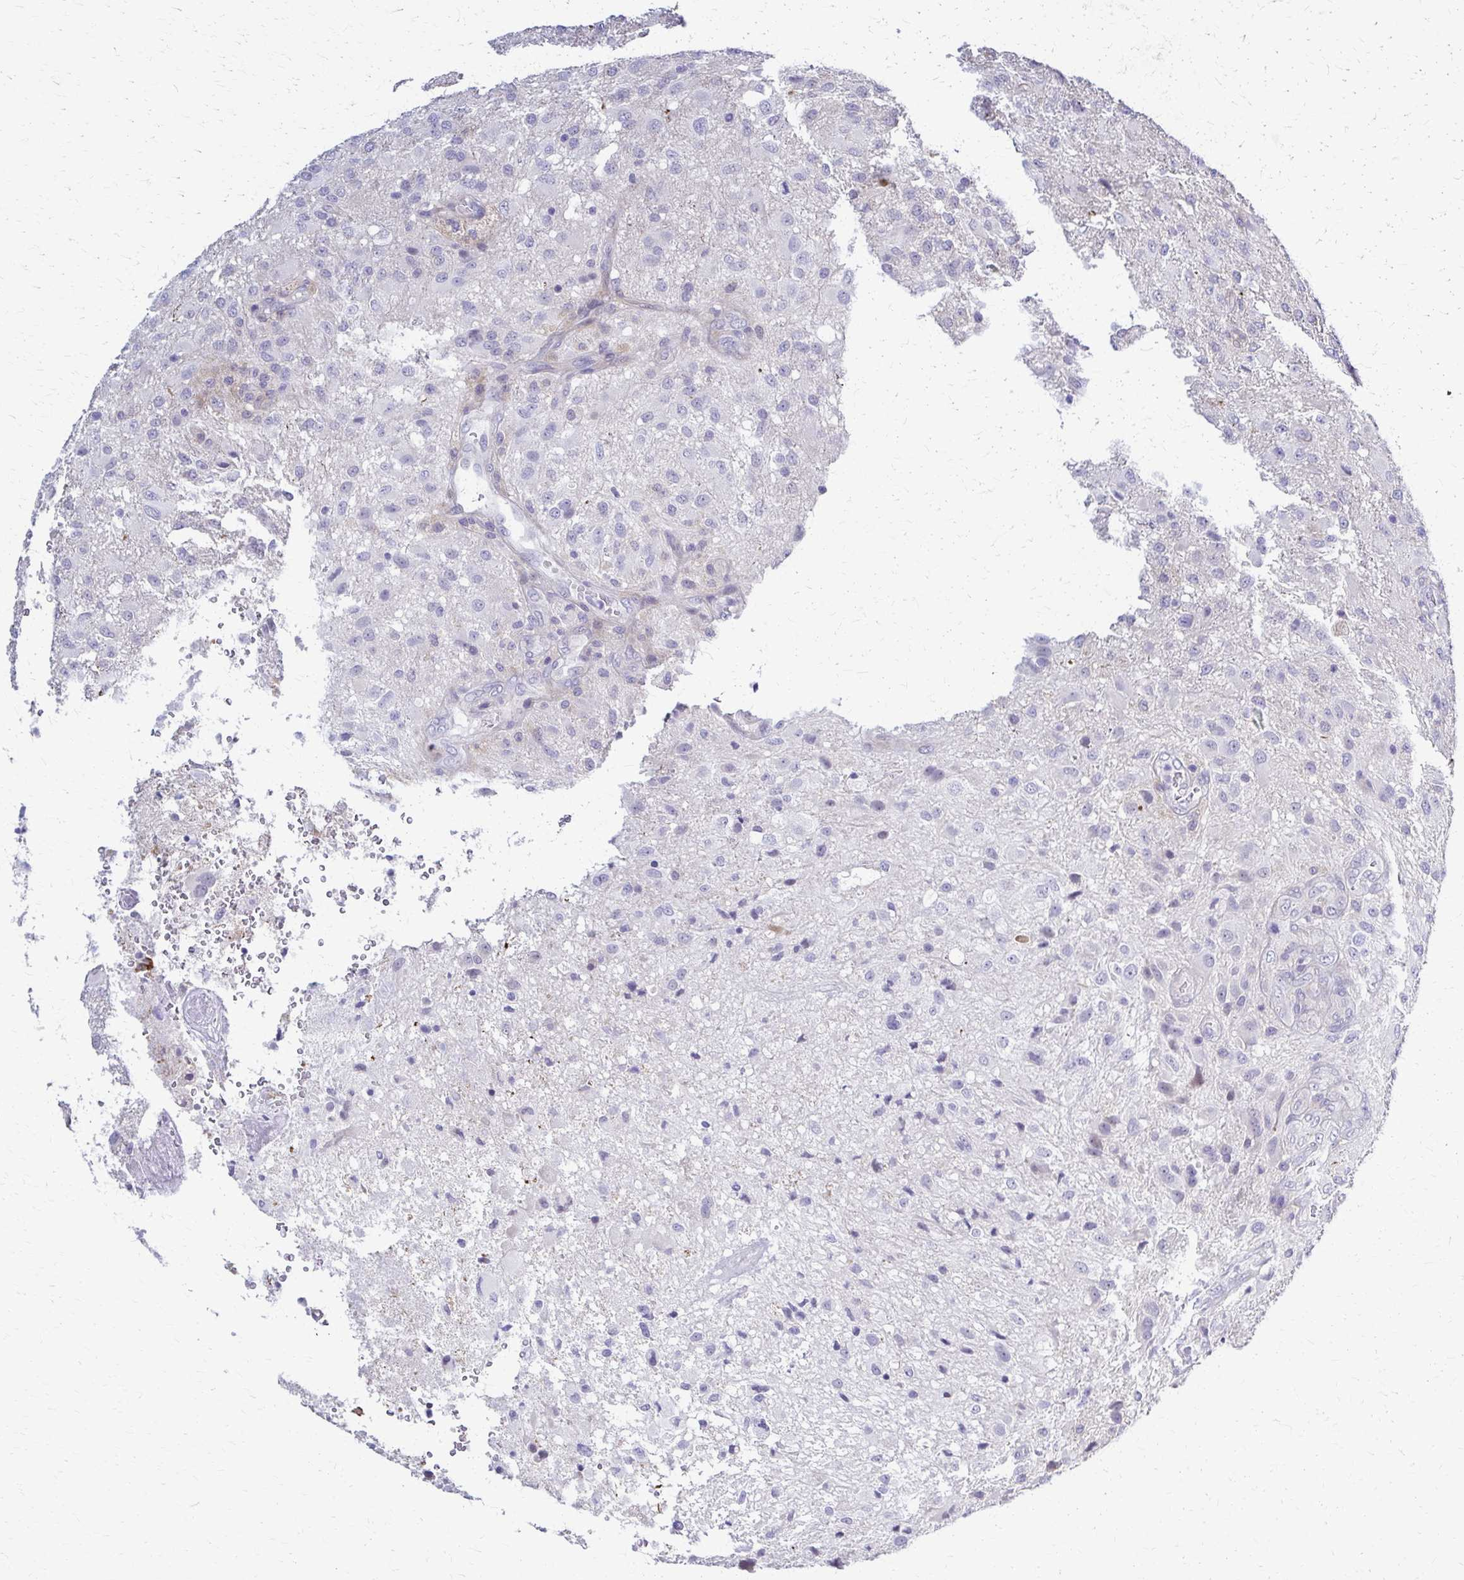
{"staining": {"intensity": "negative", "quantity": "none", "location": "none"}, "tissue": "glioma", "cell_type": "Tumor cells", "image_type": "cancer", "snomed": [{"axis": "morphology", "description": "Glioma, malignant, High grade"}, {"axis": "topography", "description": "Brain"}], "caption": "Tumor cells are negative for brown protein staining in glioma.", "gene": "RHOBTB2", "patient": {"sex": "male", "age": 53}}